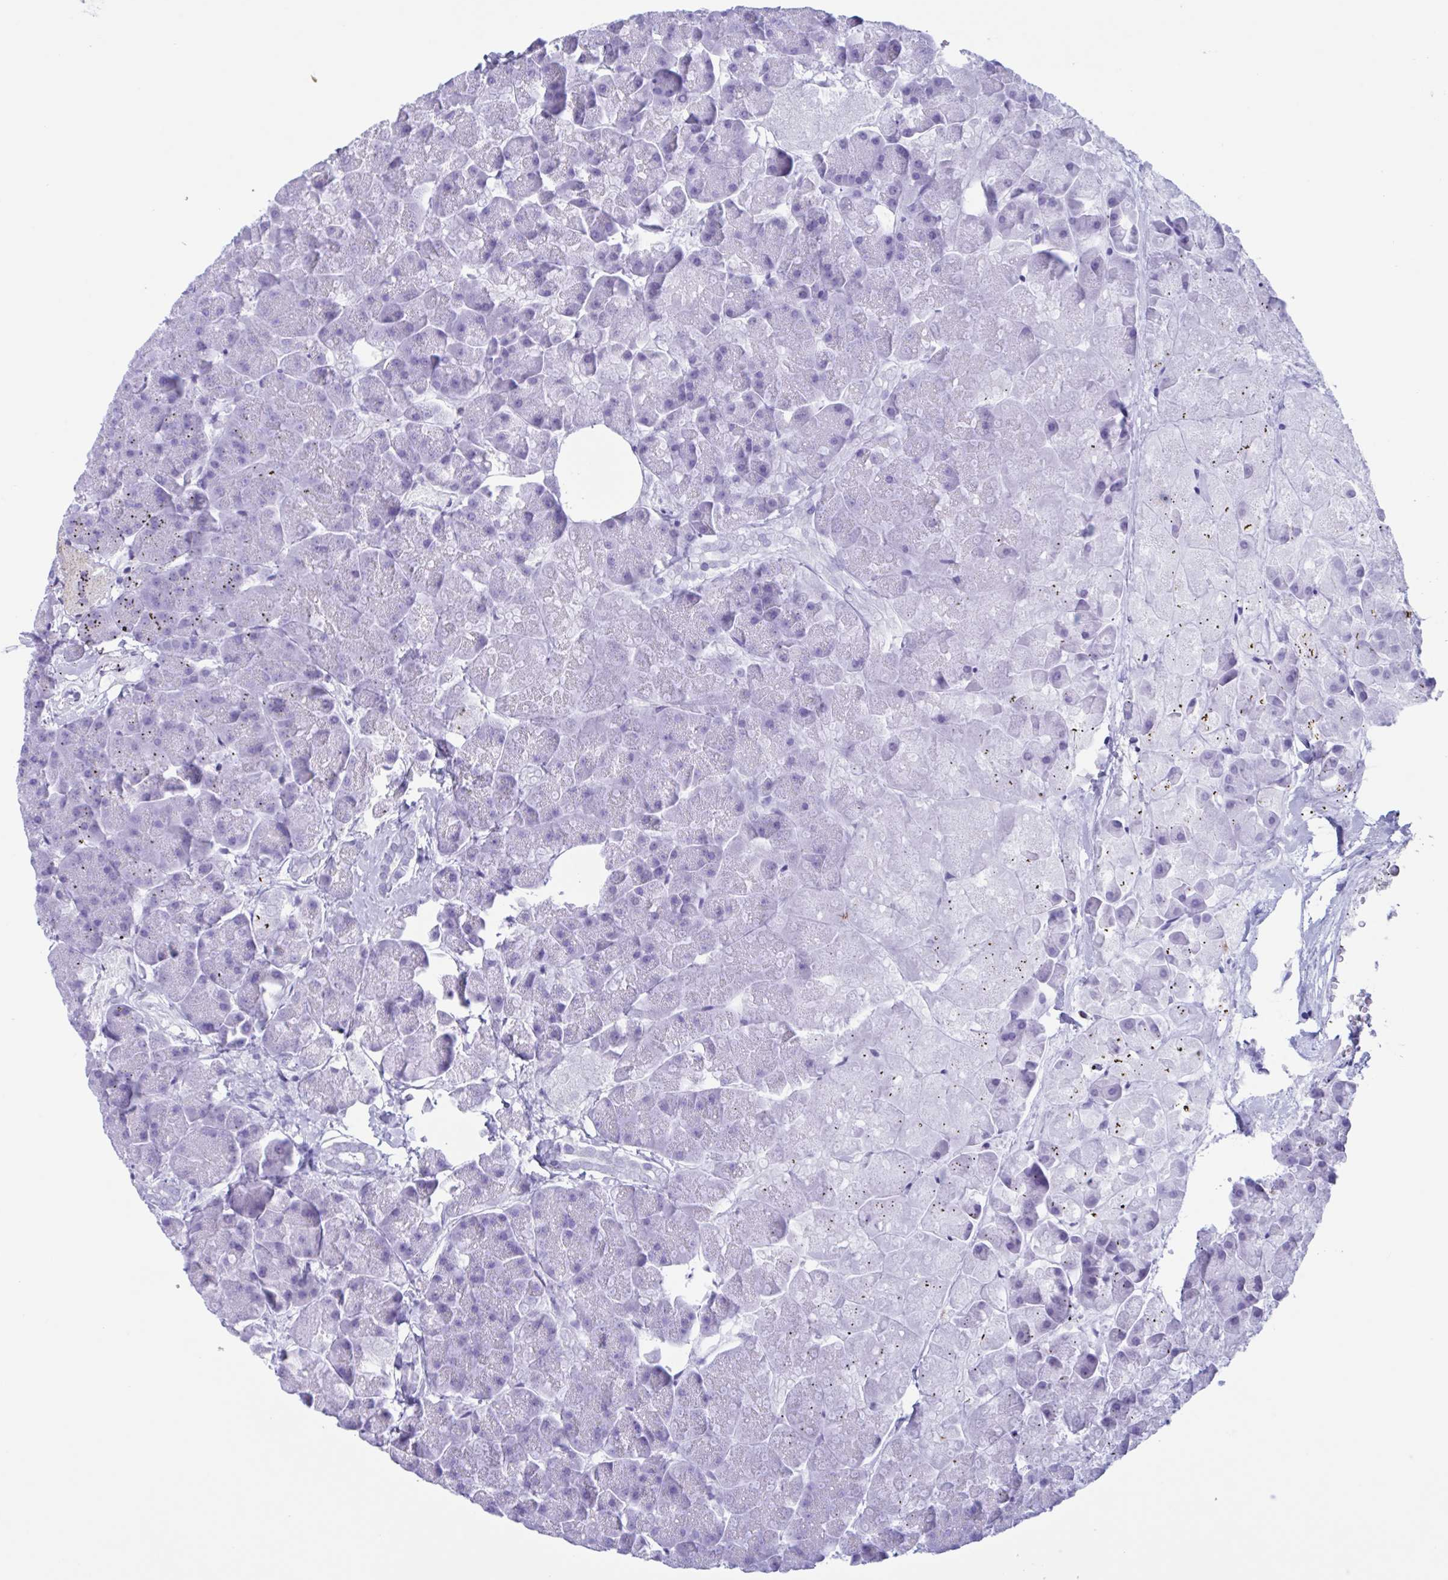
{"staining": {"intensity": "negative", "quantity": "none", "location": "none"}, "tissue": "pancreas", "cell_type": "Exocrine glandular cells", "image_type": "normal", "snomed": [{"axis": "morphology", "description": "Normal tissue, NOS"}, {"axis": "topography", "description": "Pancreas"}, {"axis": "topography", "description": "Peripheral nerve tissue"}], "caption": "IHC of benign human pancreas exhibits no expression in exocrine glandular cells. The staining was performed using DAB (3,3'-diaminobenzidine) to visualize the protein expression in brown, while the nuclei were stained in blue with hematoxylin (Magnification: 20x).", "gene": "ZNF850", "patient": {"sex": "male", "age": 54}}